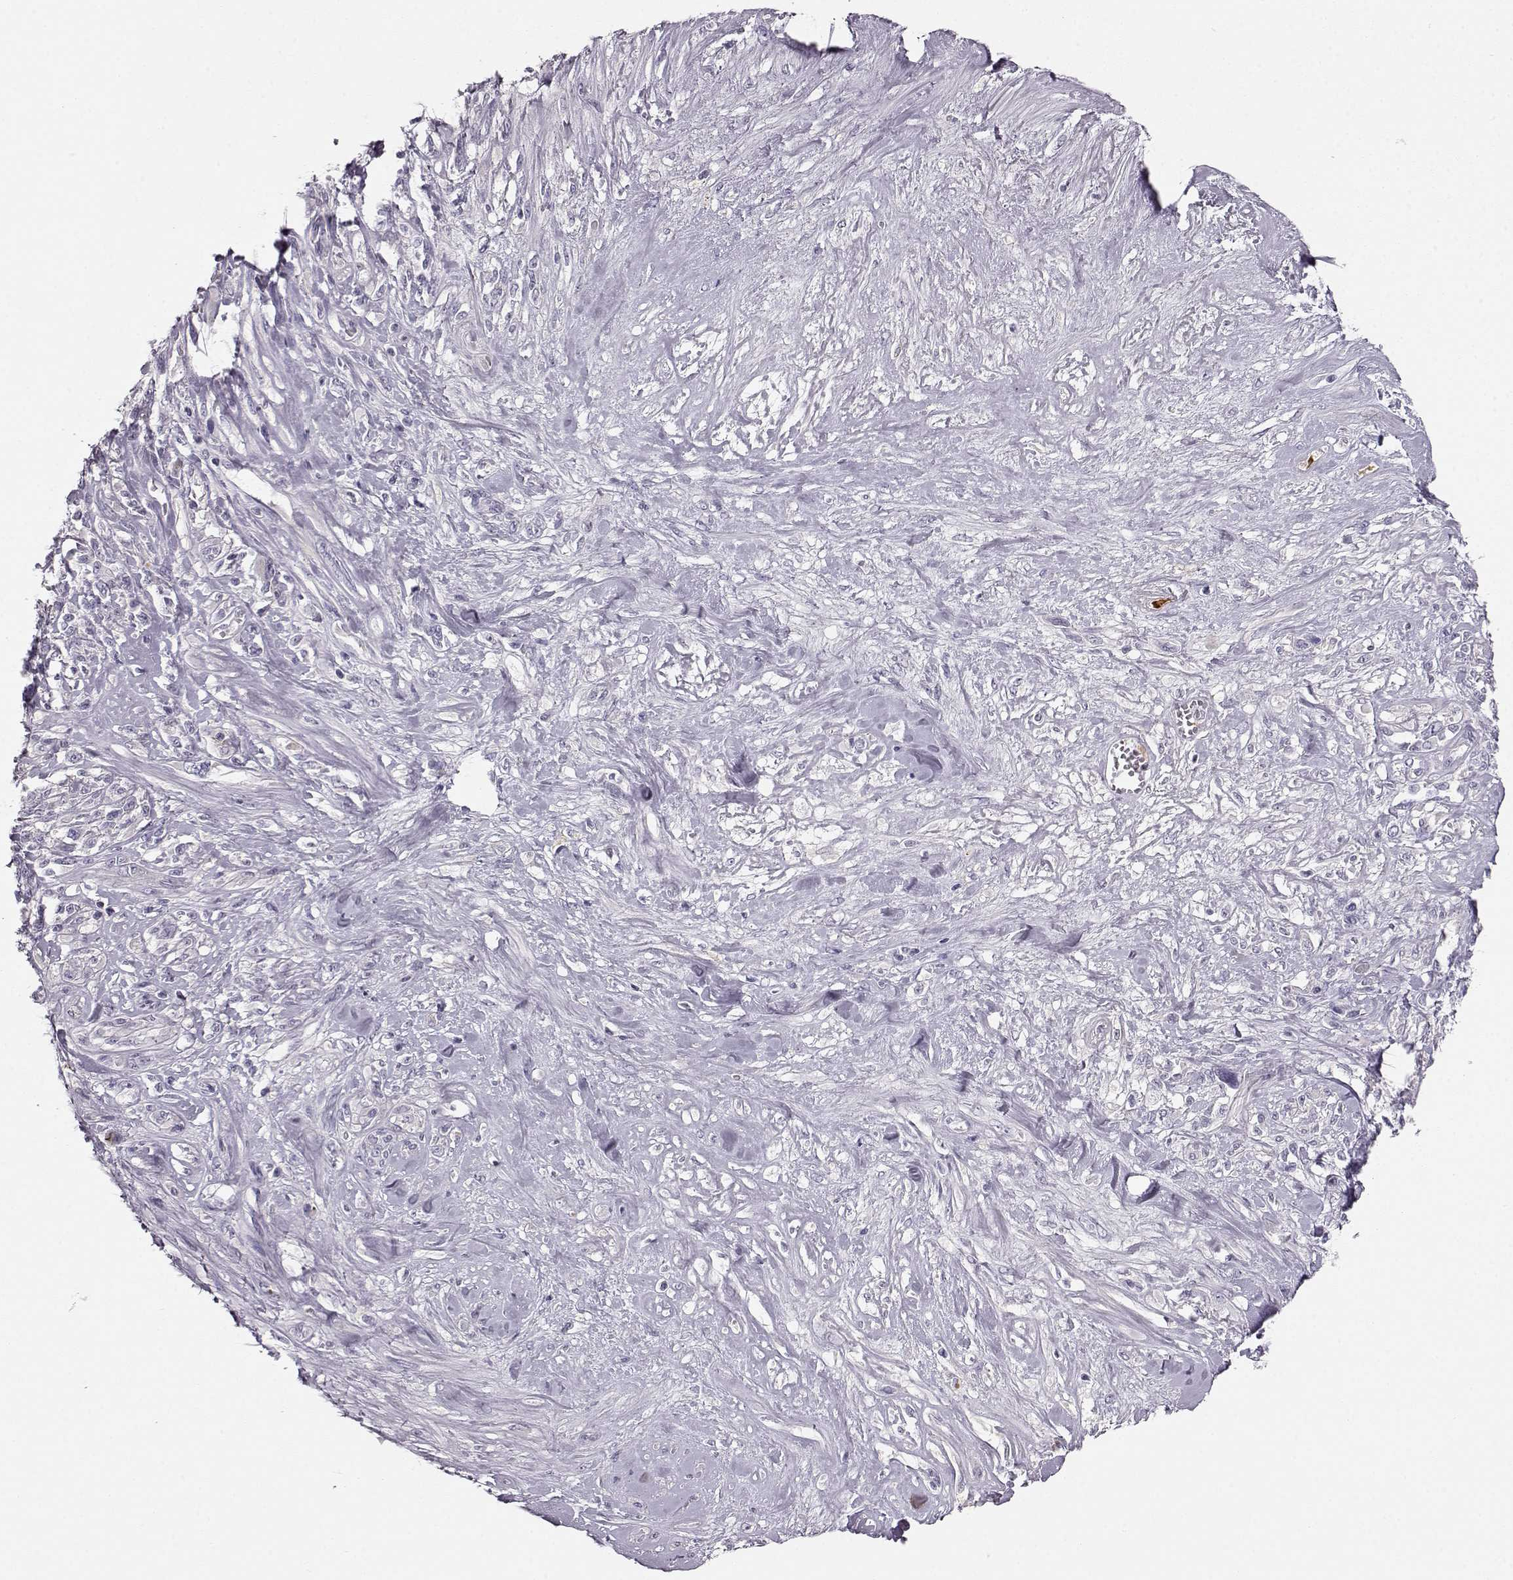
{"staining": {"intensity": "negative", "quantity": "none", "location": "none"}, "tissue": "melanoma", "cell_type": "Tumor cells", "image_type": "cancer", "snomed": [{"axis": "morphology", "description": "Malignant melanoma, NOS"}, {"axis": "topography", "description": "Skin"}], "caption": "This is a photomicrograph of immunohistochemistry (IHC) staining of malignant melanoma, which shows no expression in tumor cells. Nuclei are stained in blue.", "gene": "KIAA0319", "patient": {"sex": "female", "age": 91}}